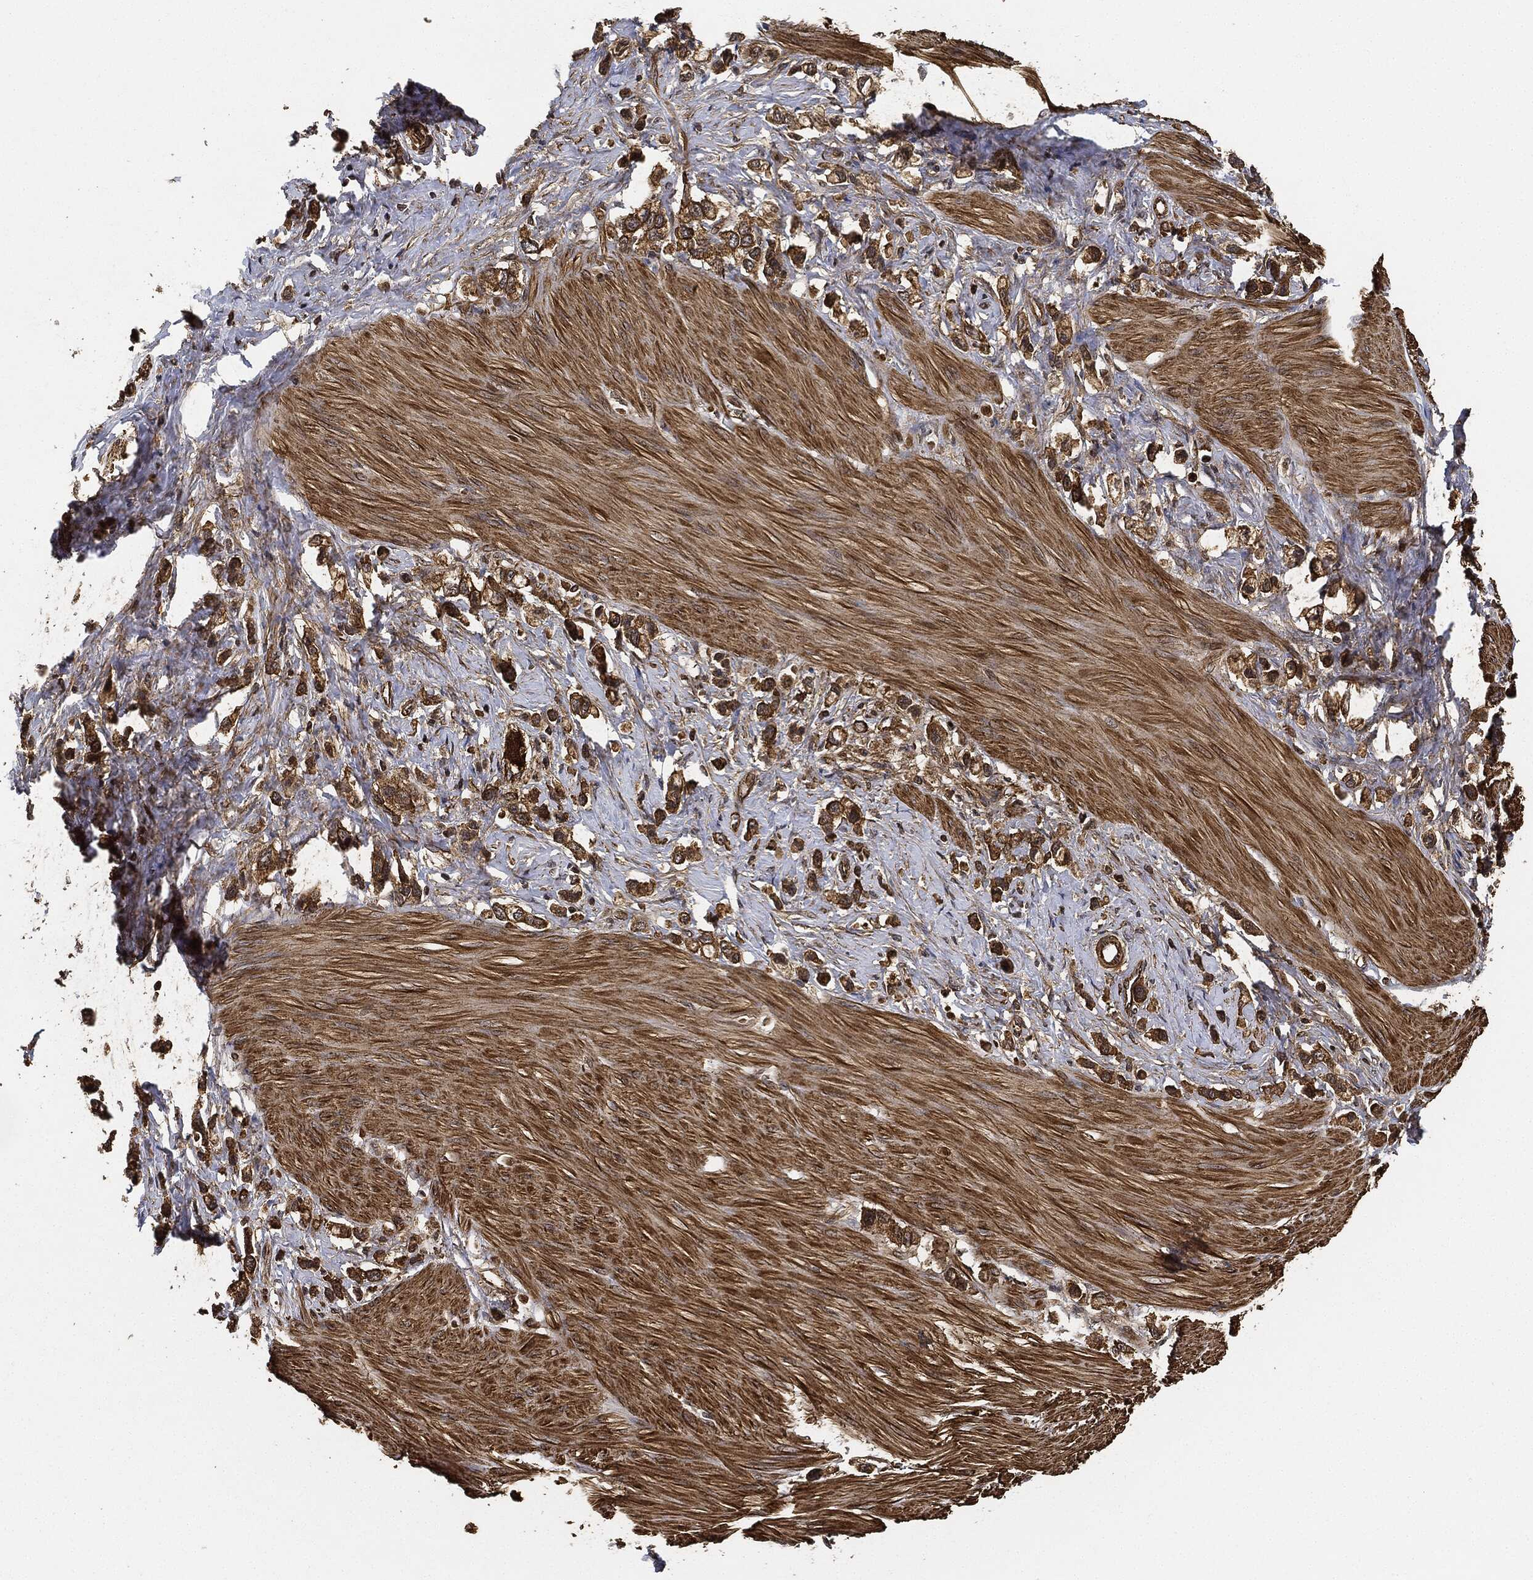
{"staining": {"intensity": "strong", "quantity": ">75%", "location": "cytoplasmic/membranous"}, "tissue": "stomach cancer", "cell_type": "Tumor cells", "image_type": "cancer", "snomed": [{"axis": "morphology", "description": "Normal tissue, NOS"}, {"axis": "morphology", "description": "Adenocarcinoma, NOS"}, {"axis": "morphology", "description": "Adenocarcinoma, High grade"}, {"axis": "topography", "description": "Stomach, upper"}, {"axis": "topography", "description": "Stomach"}], "caption": "DAB immunohistochemical staining of high-grade adenocarcinoma (stomach) displays strong cytoplasmic/membranous protein expression in about >75% of tumor cells.", "gene": "CEP290", "patient": {"sex": "female", "age": 65}}